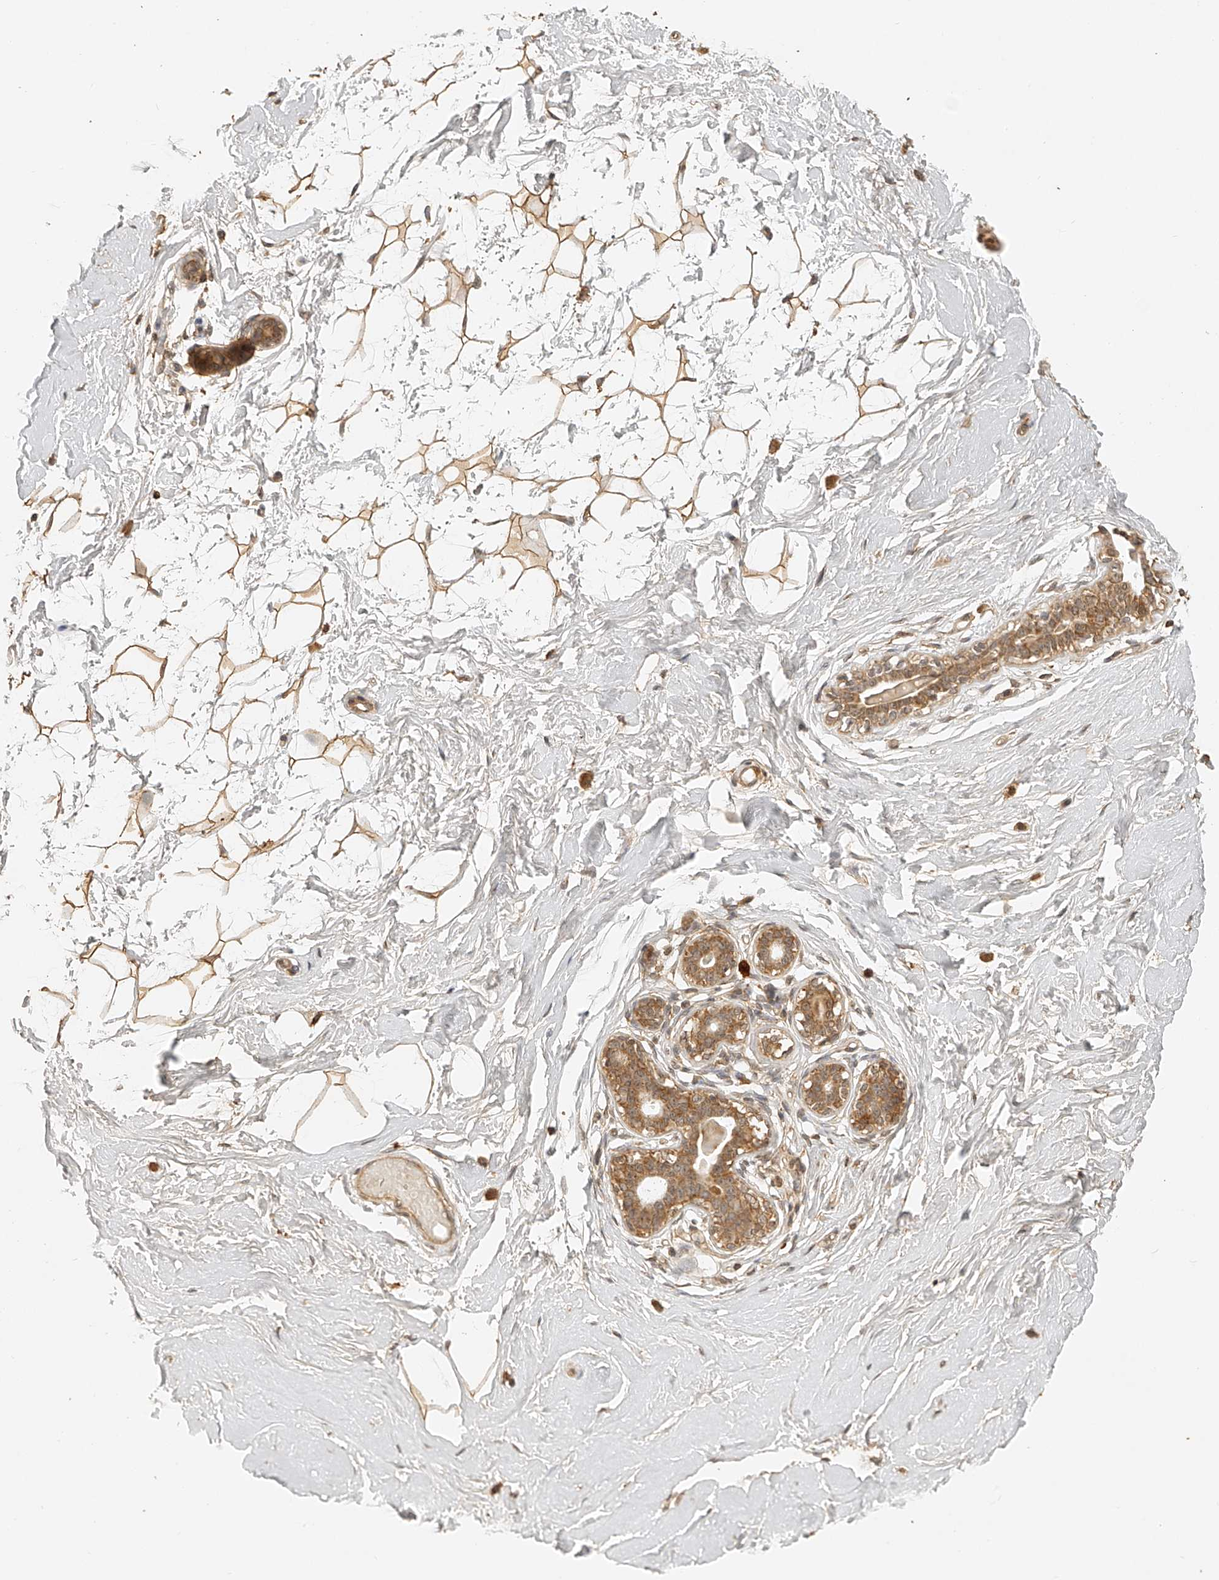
{"staining": {"intensity": "strong", "quantity": ">75%", "location": "cytoplasmic/membranous"}, "tissue": "breast", "cell_type": "Adipocytes", "image_type": "normal", "snomed": [{"axis": "morphology", "description": "Normal tissue, NOS"}, {"axis": "morphology", "description": "Adenoma, NOS"}, {"axis": "topography", "description": "Breast"}], "caption": "Adipocytes reveal high levels of strong cytoplasmic/membranous expression in about >75% of cells in normal human breast.", "gene": "BCL2L11", "patient": {"sex": "female", "age": 23}}